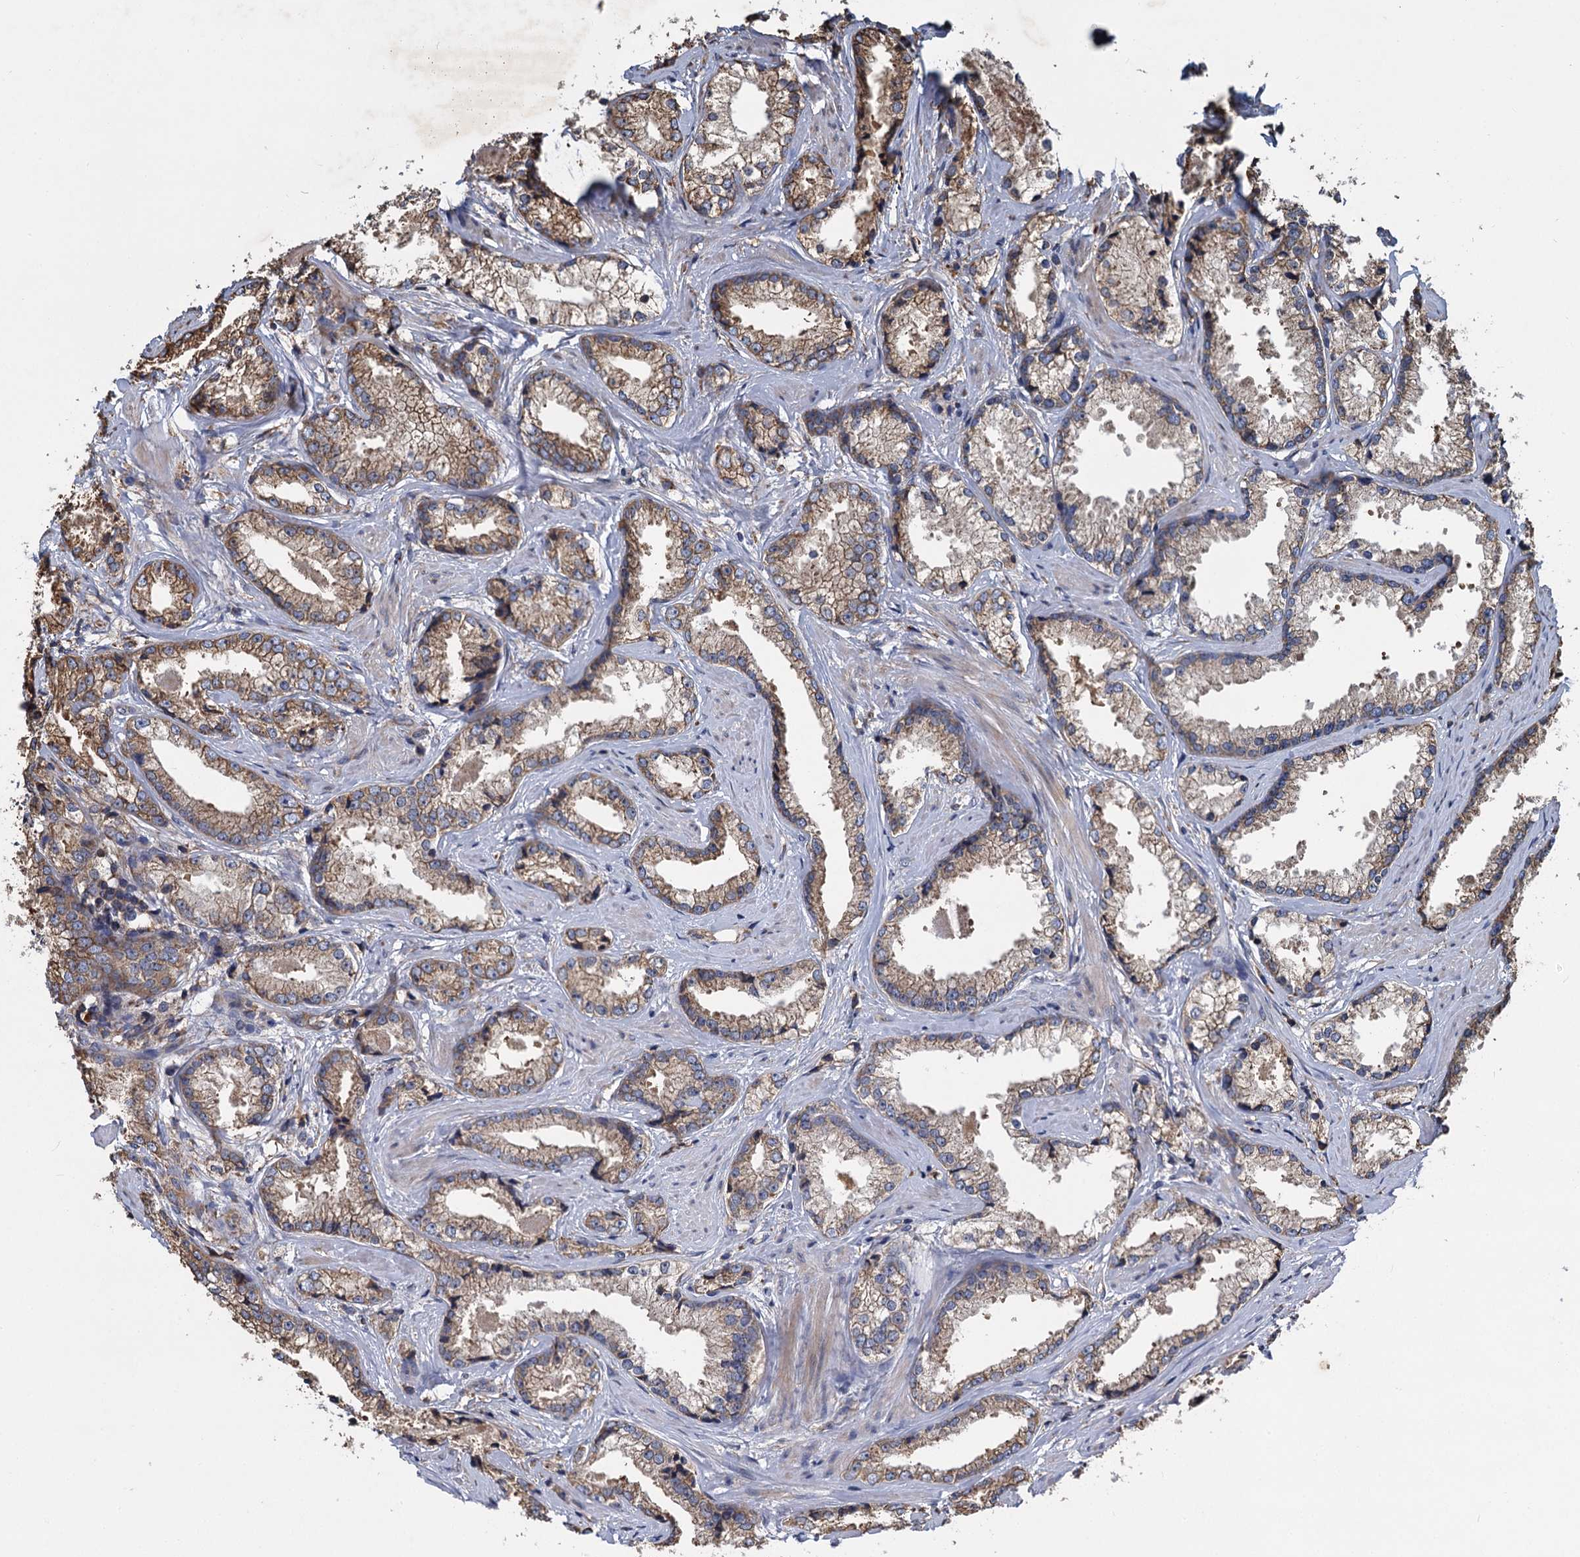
{"staining": {"intensity": "moderate", "quantity": ">75%", "location": "cytoplasmic/membranous"}, "tissue": "prostate cancer", "cell_type": "Tumor cells", "image_type": "cancer", "snomed": [{"axis": "morphology", "description": "Adenocarcinoma, High grade"}, {"axis": "topography", "description": "Prostate"}], "caption": "Immunohistochemical staining of prostate adenocarcinoma (high-grade) displays medium levels of moderate cytoplasmic/membranous protein positivity in about >75% of tumor cells.", "gene": "LINS1", "patient": {"sex": "male", "age": 66}}